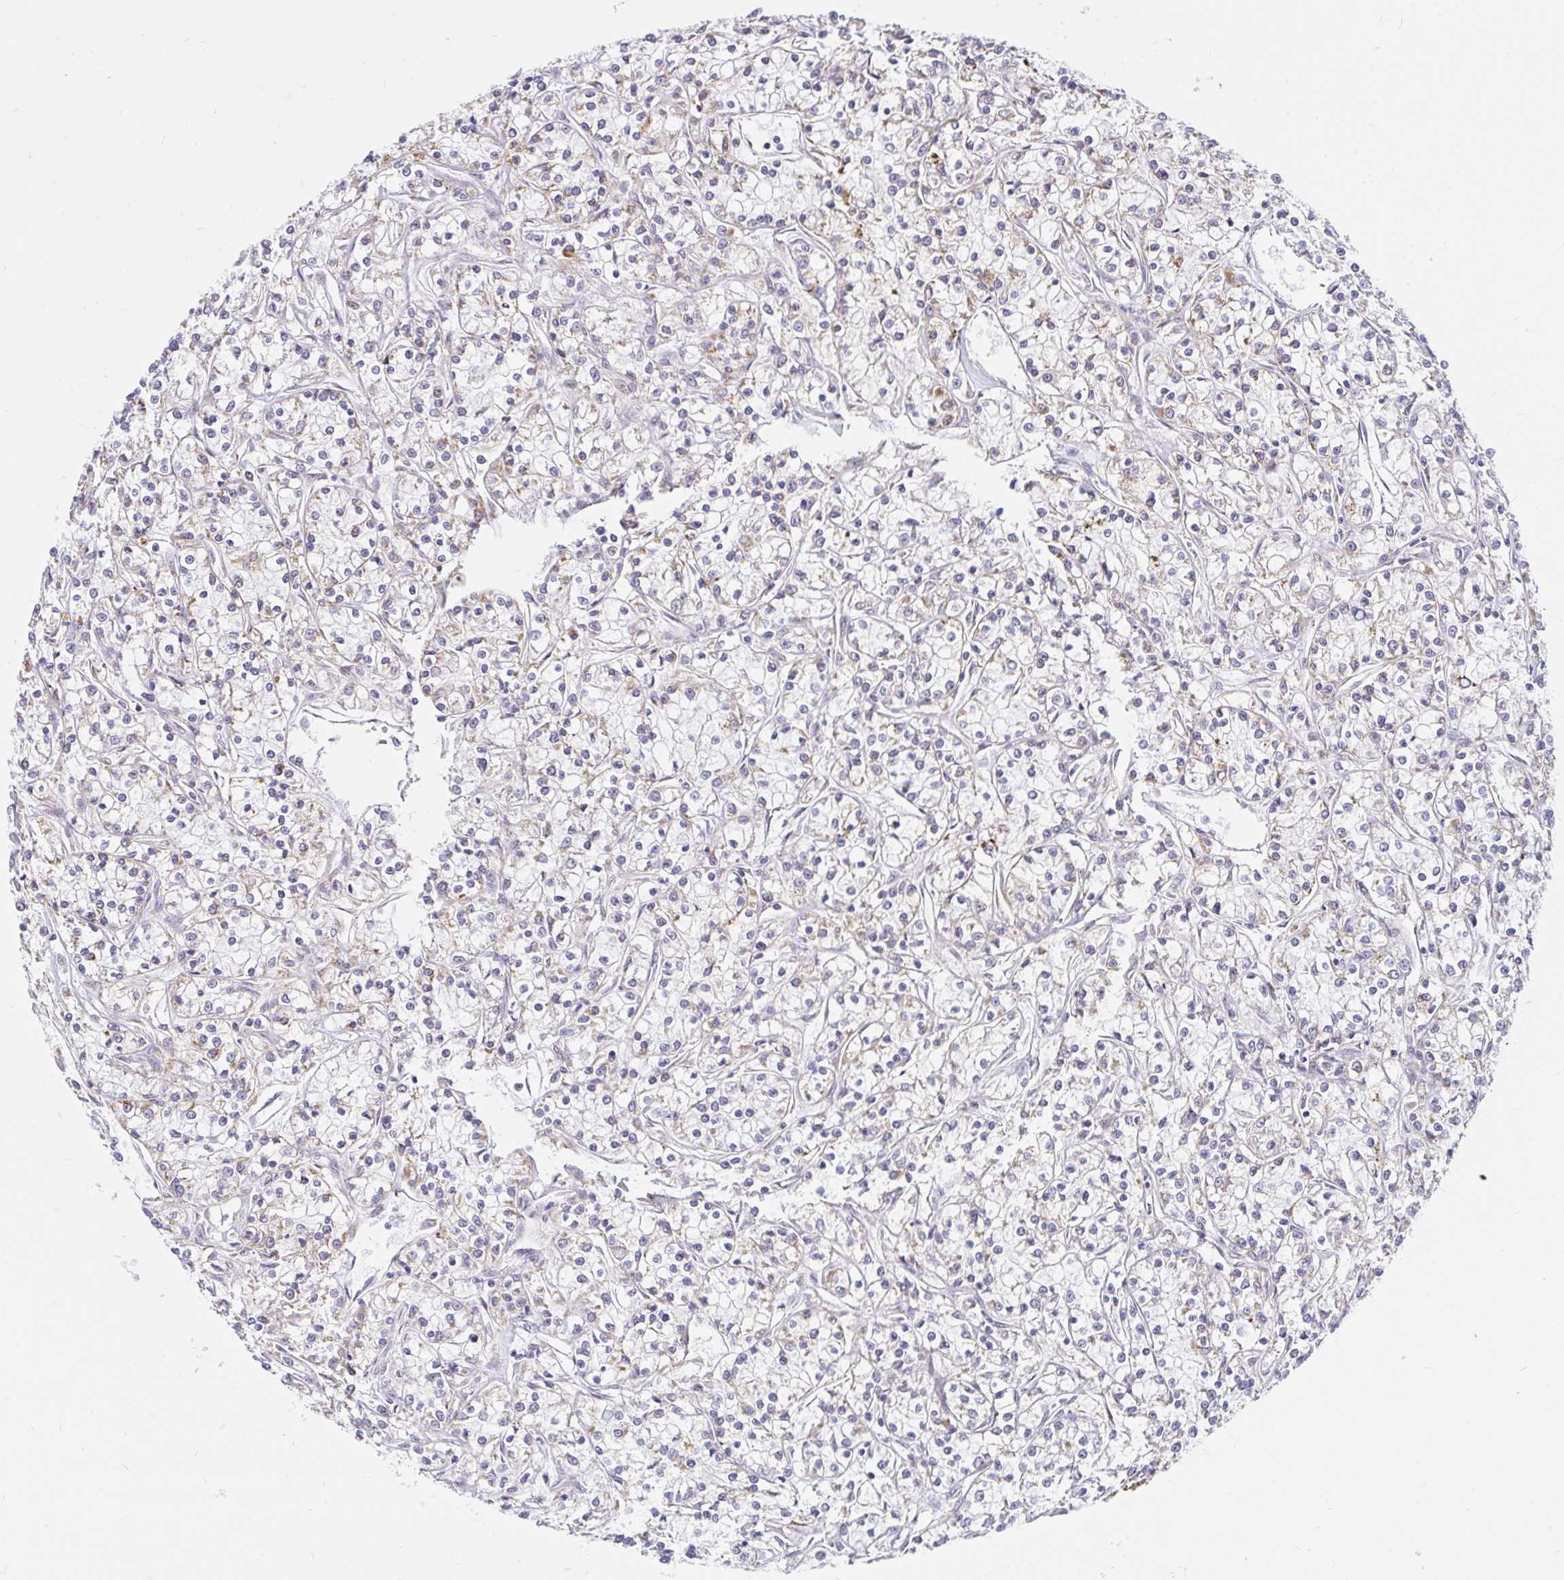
{"staining": {"intensity": "weak", "quantity": "<25%", "location": "cytoplasmic/membranous"}, "tissue": "renal cancer", "cell_type": "Tumor cells", "image_type": "cancer", "snomed": [{"axis": "morphology", "description": "Adenocarcinoma, NOS"}, {"axis": "topography", "description": "Kidney"}], "caption": "This is a micrograph of IHC staining of renal cancer (adenocarcinoma), which shows no positivity in tumor cells.", "gene": "TIMM50", "patient": {"sex": "female", "age": 59}}